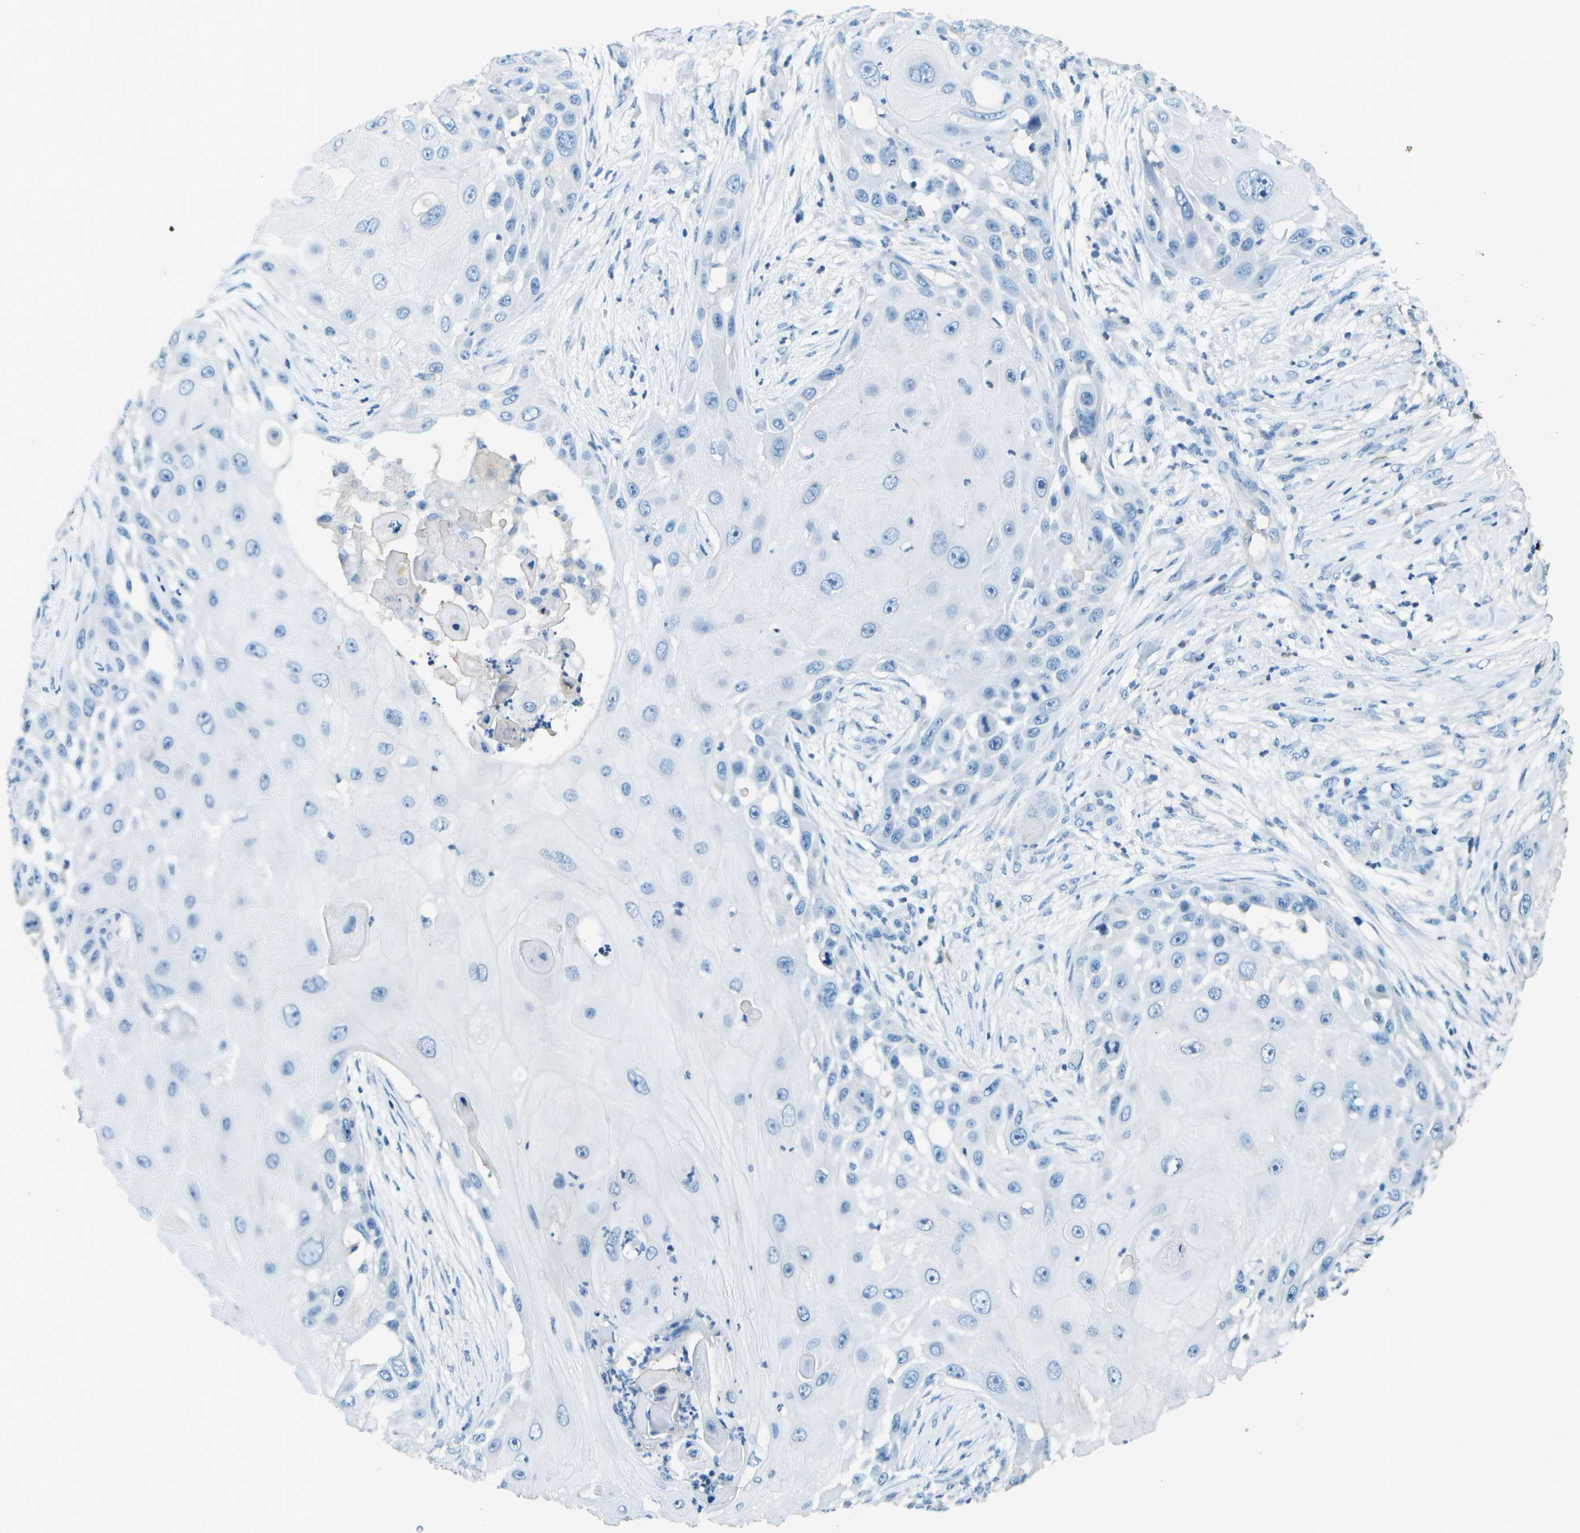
{"staining": {"intensity": "negative", "quantity": "none", "location": "none"}, "tissue": "skin cancer", "cell_type": "Tumor cells", "image_type": "cancer", "snomed": [{"axis": "morphology", "description": "Squamous cell carcinoma, NOS"}, {"axis": "topography", "description": "Skin"}], "caption": "The histopathology image shows no staining of tumor cells in skin squamous cell carcinoma. (Brightfield microscopy of DAB IHC at high magnification).", "gene": "LGI2", "patient": {"sex": "female", "age": 44}}